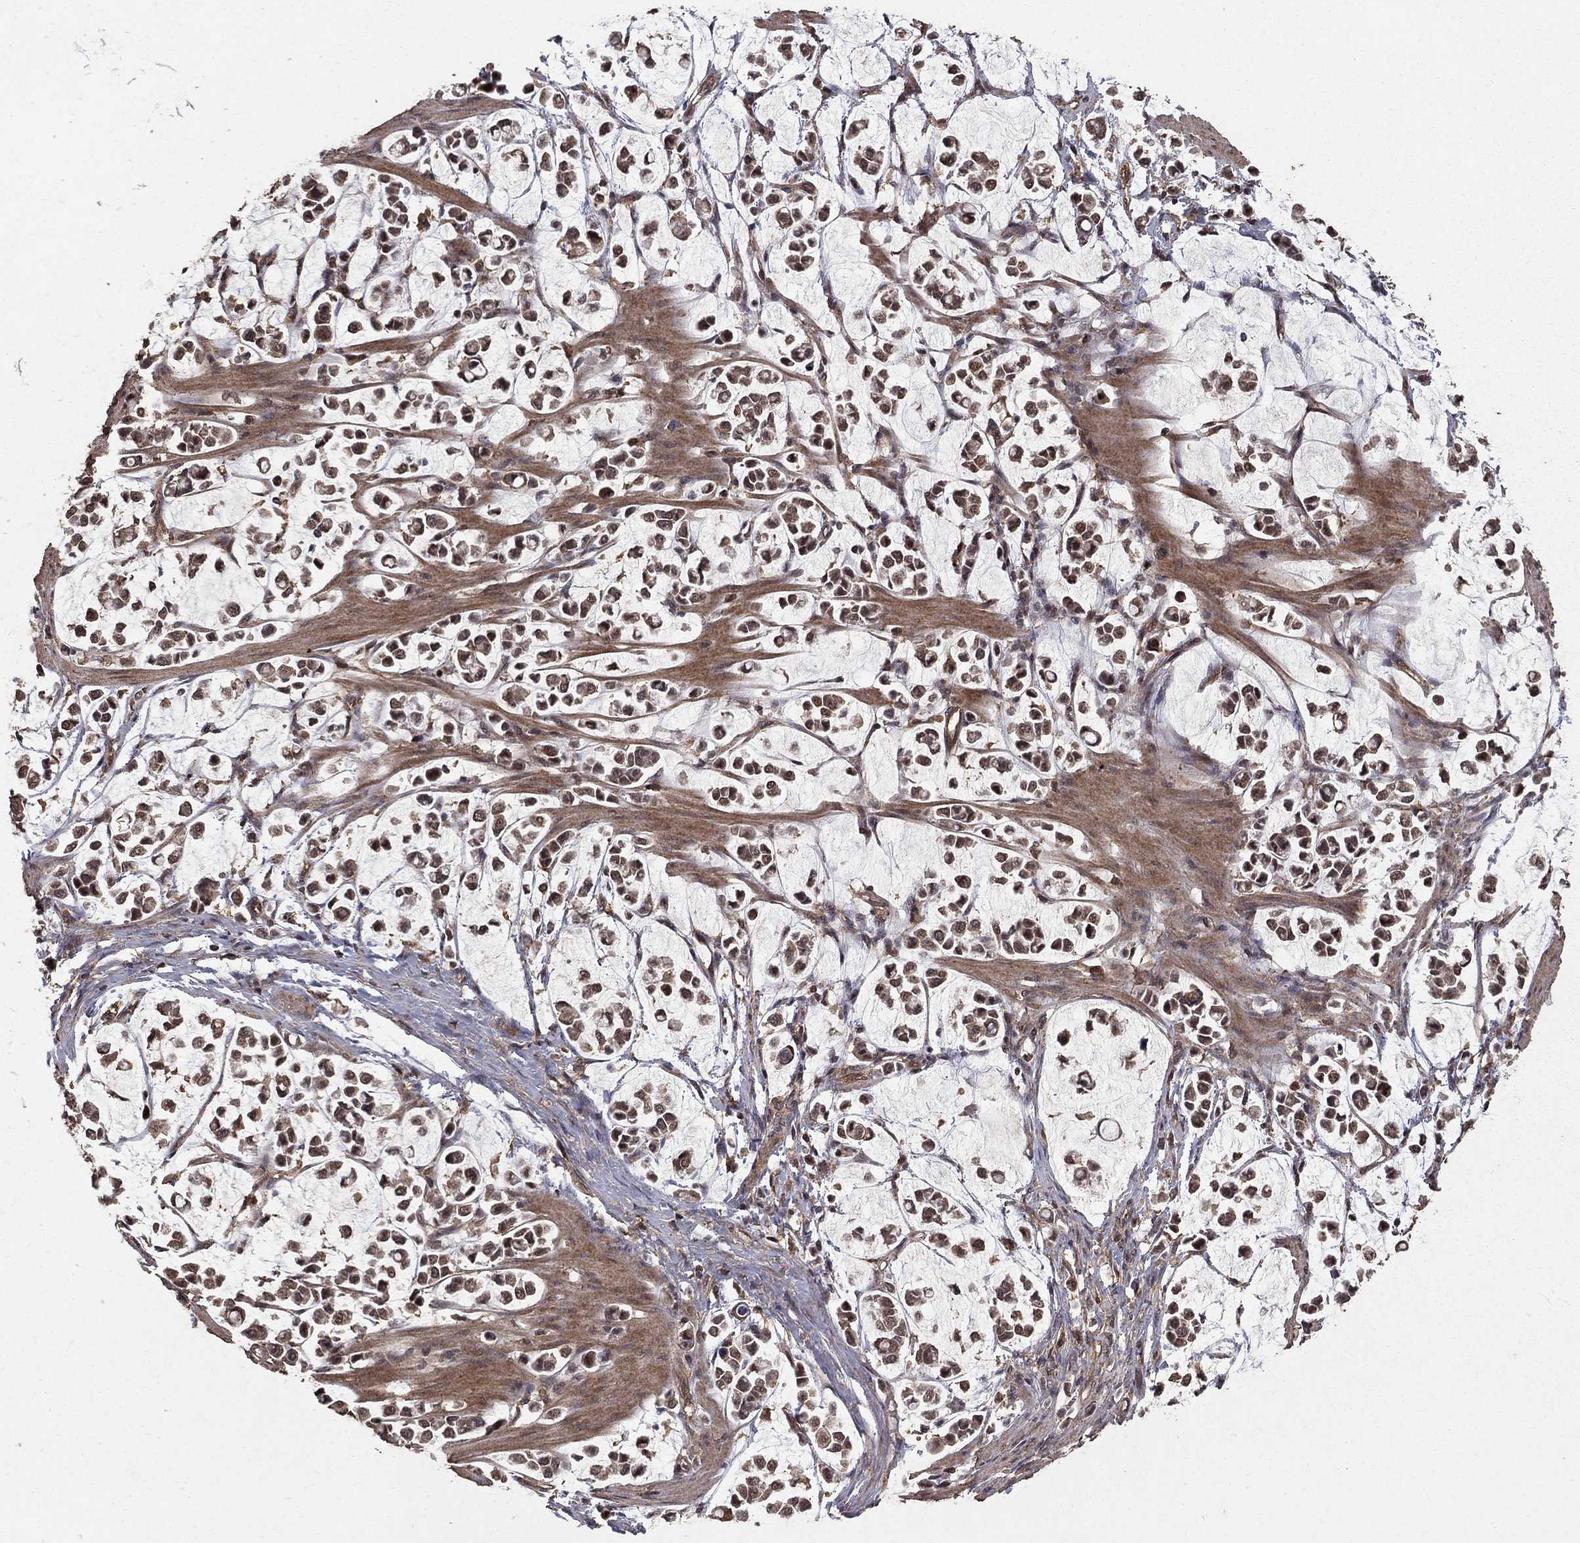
{"staining": {"intensity": "moderate", "quantity": "25%-75%", "location": "cytoplasmic/membranous,nuclear"}, "tissue": "stomach cancer", "cell_type": "Tumor cells", "image_type": "cancer", "snomed": [{"axis": "morphology", "description": "Adenocarcinoma, NOS"}, {"axis": "topography", "description": "Stomach"}], "caption": "This histopathology image reveals immunohistochemistry (IHC) staining of stomach cancer, with medium moderate cytoplasmic/membranous and nuclear staining in approximately 25%-75% of tumor cells.", "gene": "PRDM1", "patient": {"sex": "male", "age": 82}}